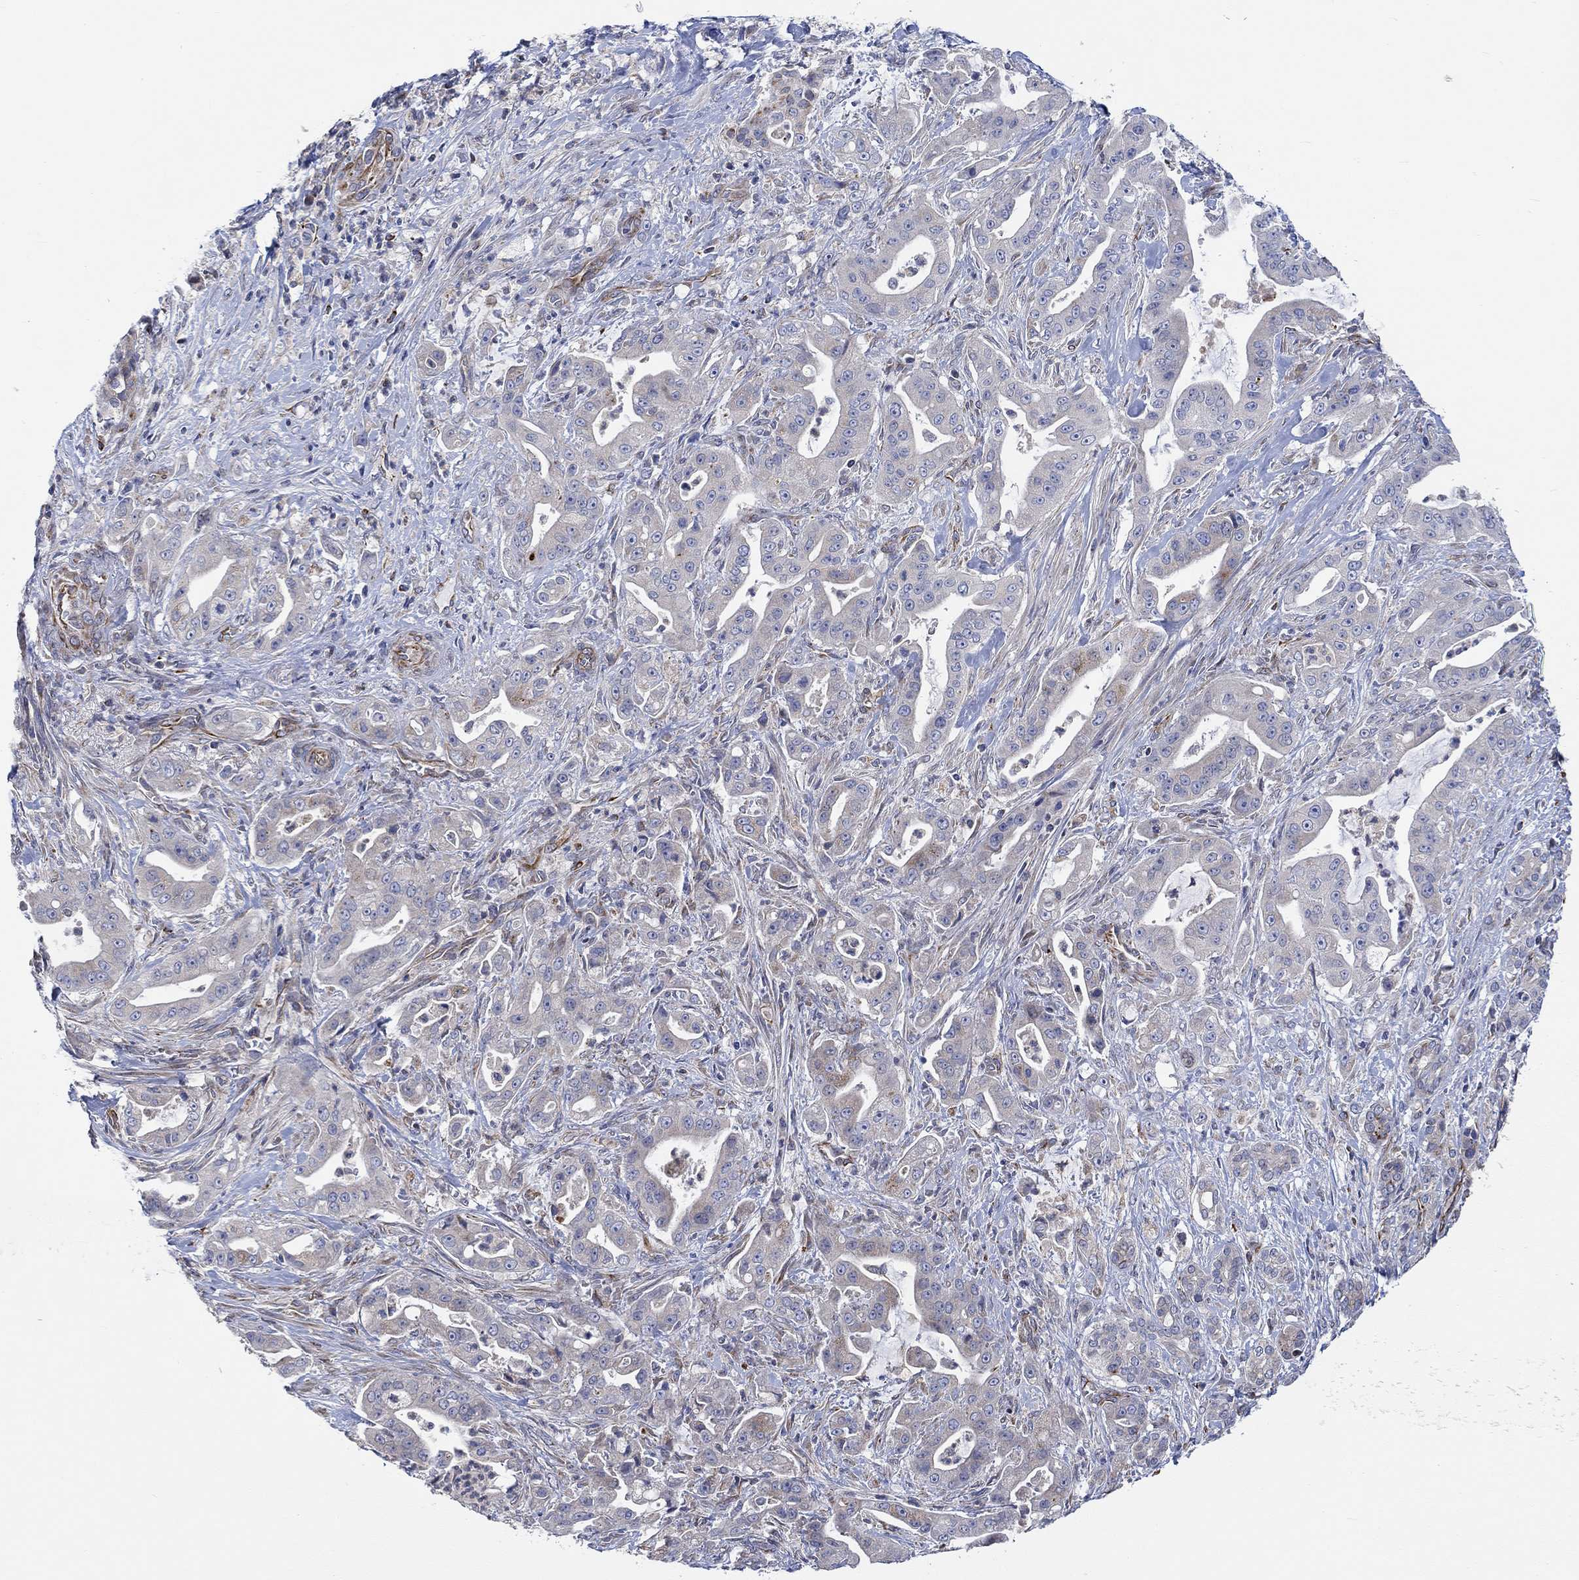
{"staining": {"intensity": "negative", "quantity": "none", "location": "none"}, "tissue": "pancreatic cancer", "cell_type": "Tumor cells", "image_type": "cancer", "snomed": [{"axis": "morphology", "description": "Normal tissue, NOS"}, {"axis": "morphology", "description": "Inflammation, NOS"}, {"axis": "morphology", "description": "Adenocarcinoma, NOS"}, {"axis": "topography", "description": "Pancreas"}], "caption": "This is a histopathology image of IHC staining of pancreatic cancer, which shows no positivity in tumor cells. (Stains: DAB (3,3'-diaminobenzidine) IHC with hematoxylin counter stain, Microscopy: brightfield microscopy at high magnification).", "gene": "CAMK1D", "patient": {"sex": "male", "age": 57}}